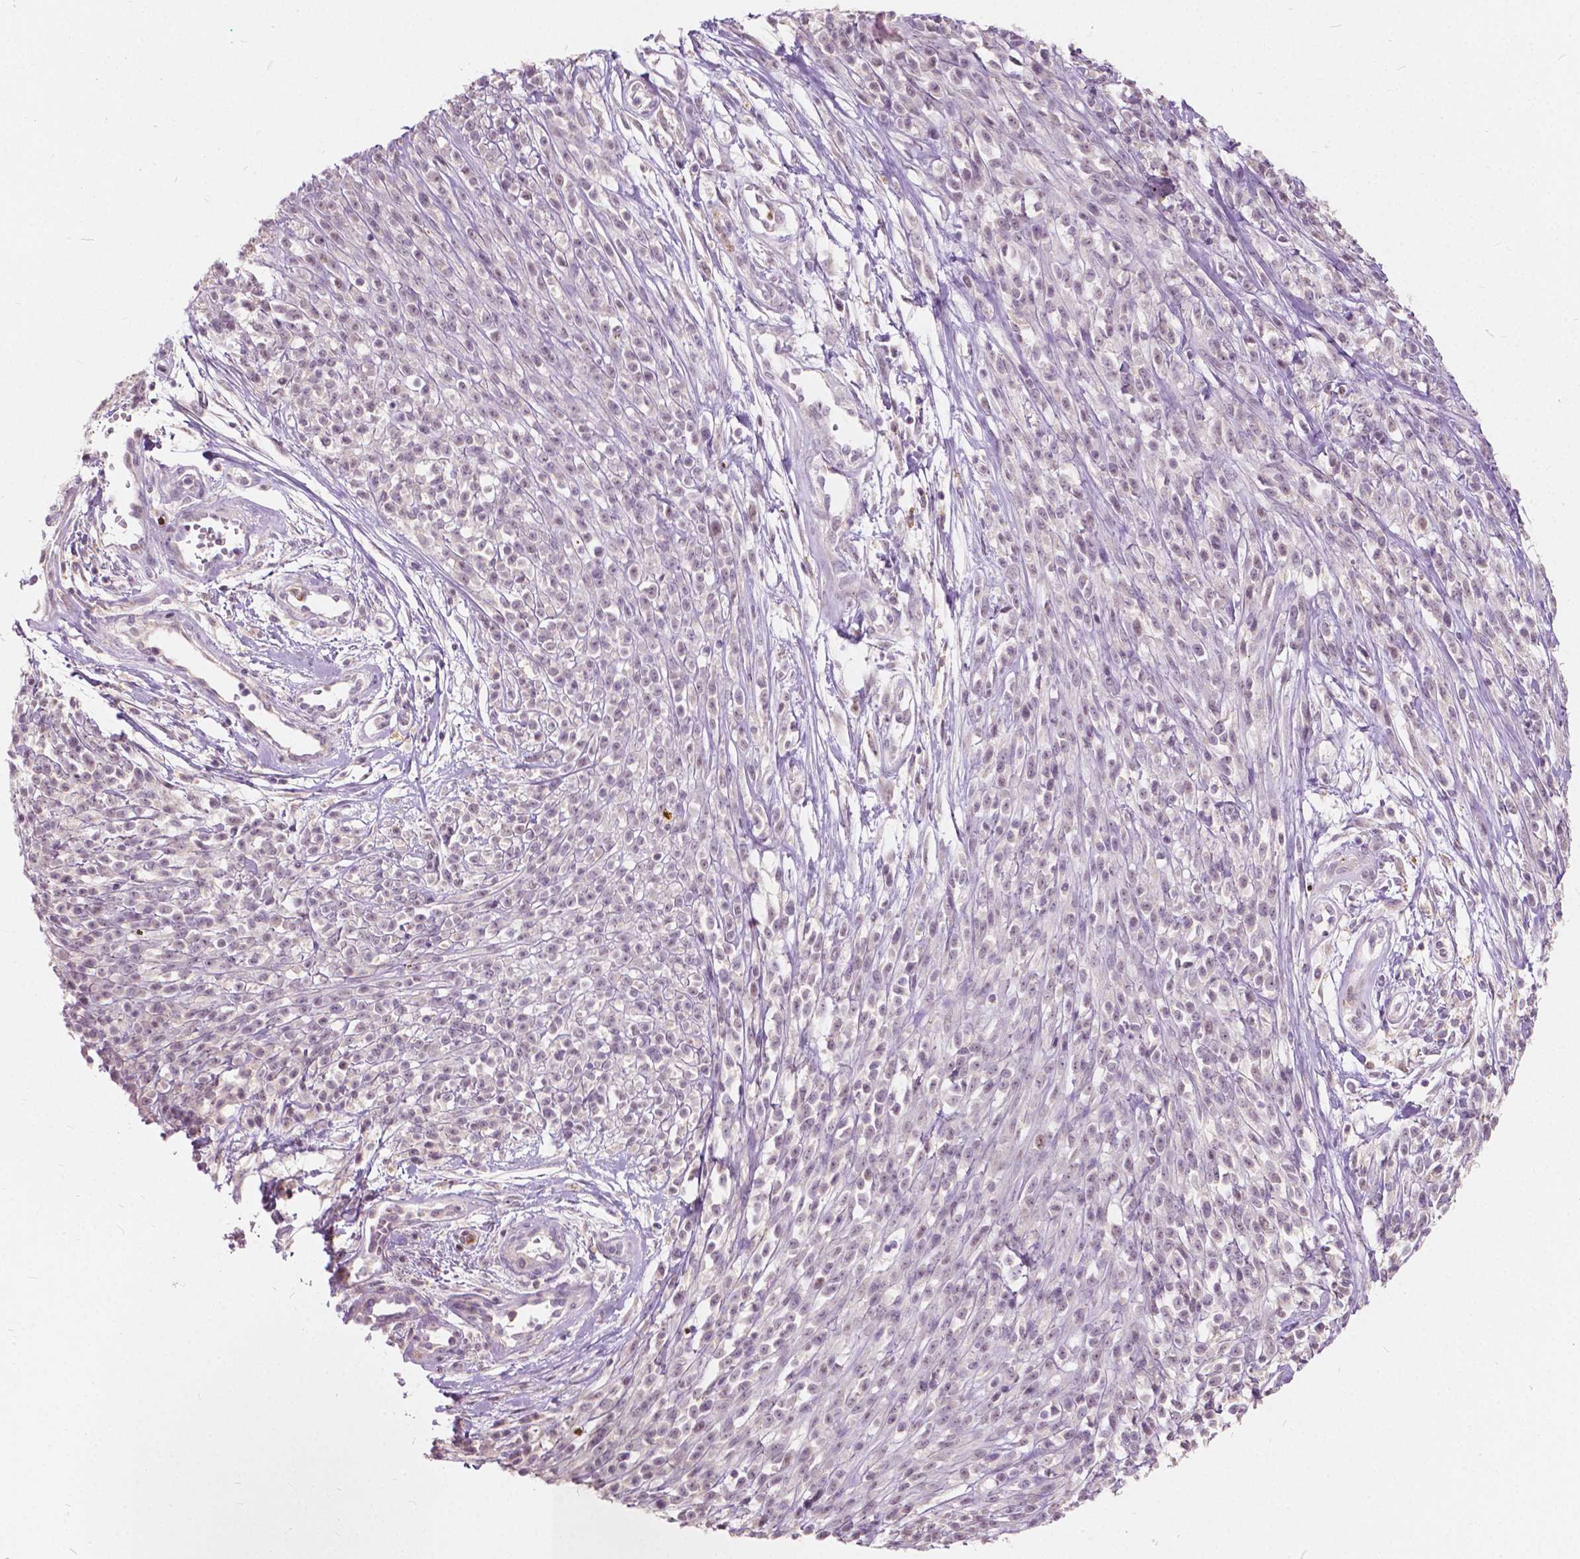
{"staining": {"intensity": "negative", "quantity": "none", "location": "none"}, "tissue": "melanoma", "cell_type": "Tumor cells", "image_type": "cancer", "snomed": [{"axis": "morphology", "description": "Malignant melanoma, NOS"}, {"axis": "topography", "description": "Skin"}, {"axis": "topography", "description": "Skin of trunk"}], "caption": "A photomicrograph of malignant melanoma stained for a protein exhibits no brown staining in tumor cells. Nuclei are stained in blue.", "gene": "DLX6", "patient": {"sex": "male", "age": 74}}